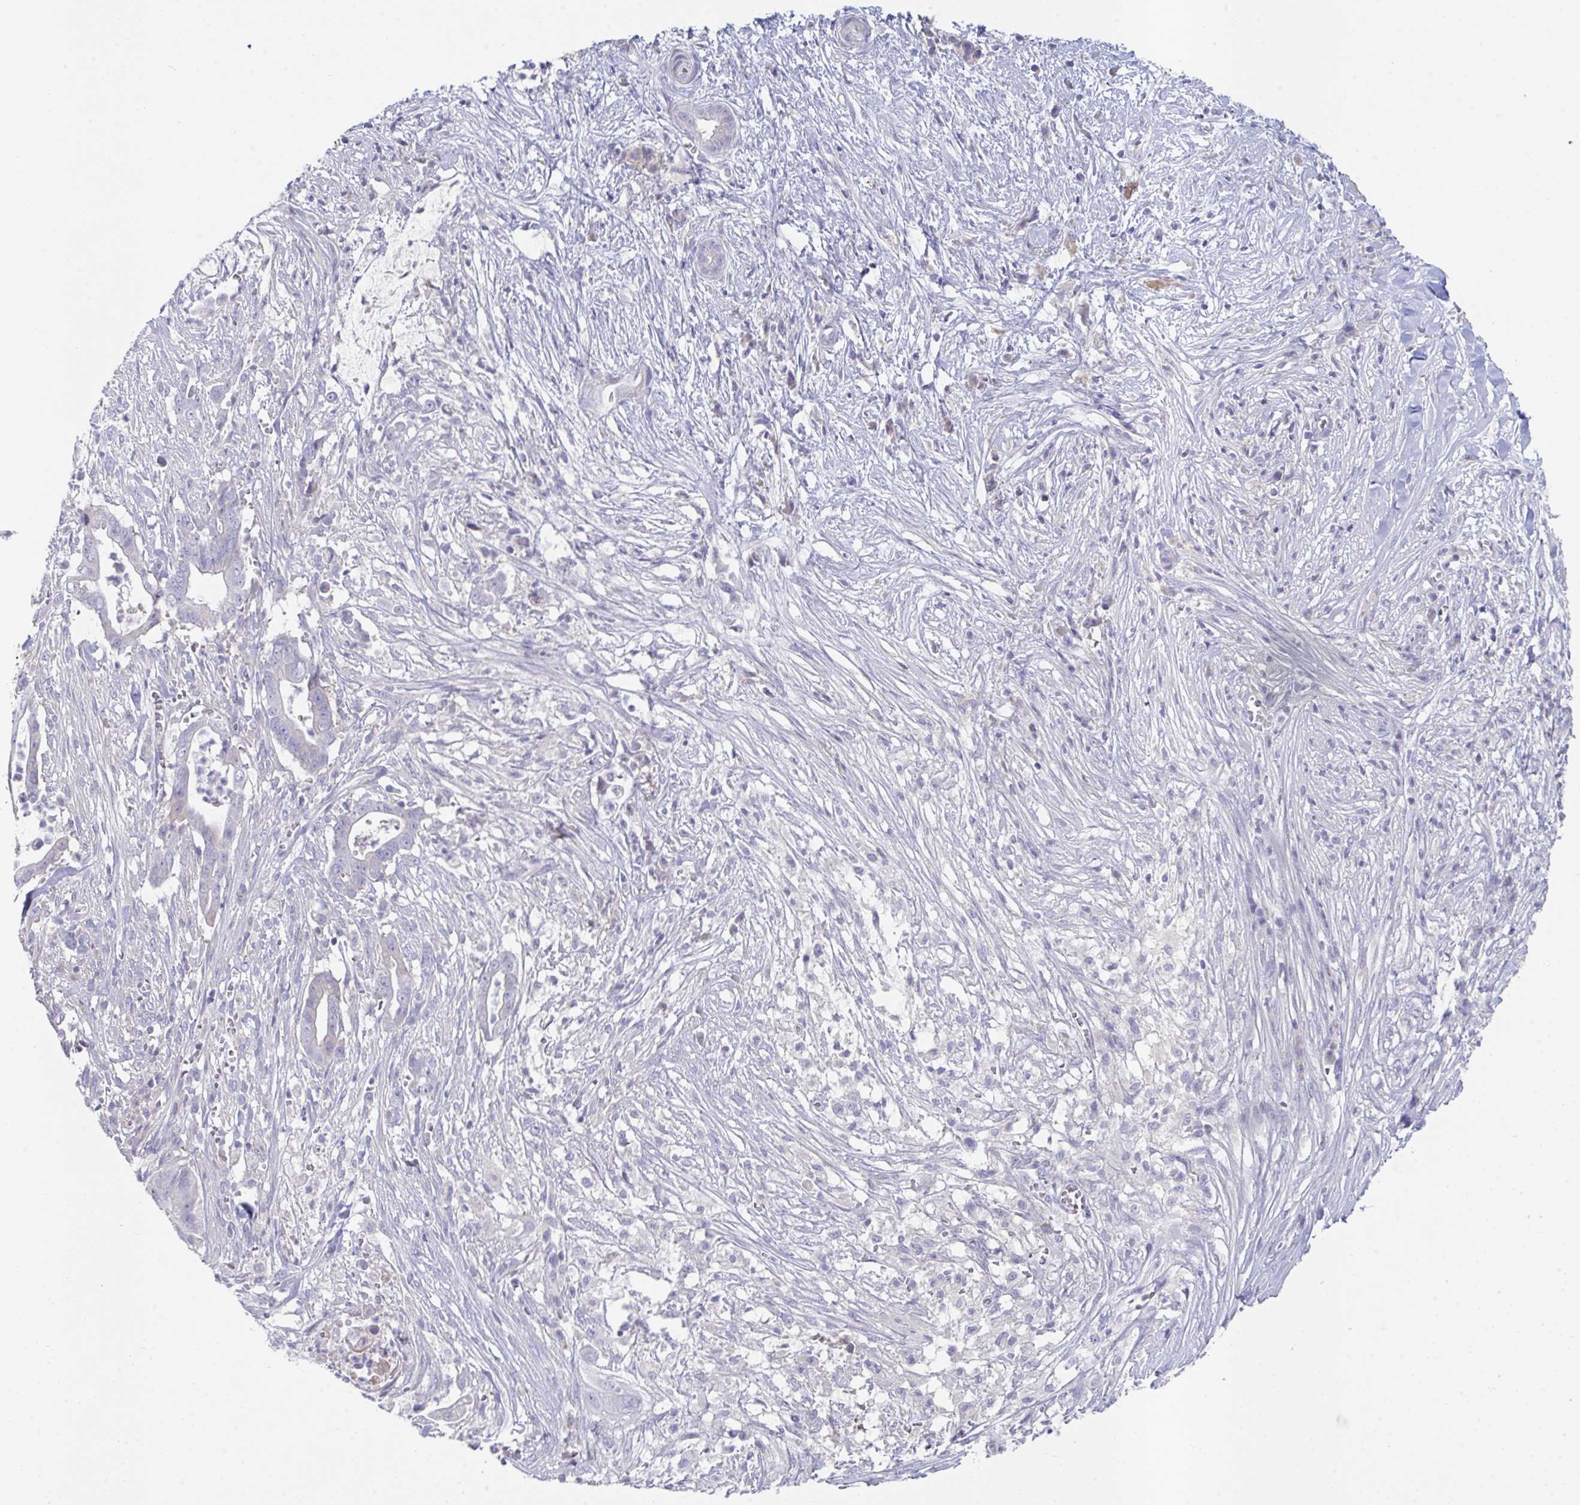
{"staining": {"intensity": "negative", "quantity": "none", "location": "none"}, "tissue": "pancreatic cancer", "cell_type": "Tumor cells", "image_type": "cancer", "snomed": [{"axis": "morphology", "description": "Adenocarcinoma, NOS"}, {"axis": "topography", "description": "Pancreas"}], "caption": "The IHC image has no significant expression in tumor cells of adenocarcinoma (pancreatic) tissue.", "gene": "HGFAC", "patient": {"sex": "male", "age": 61}}